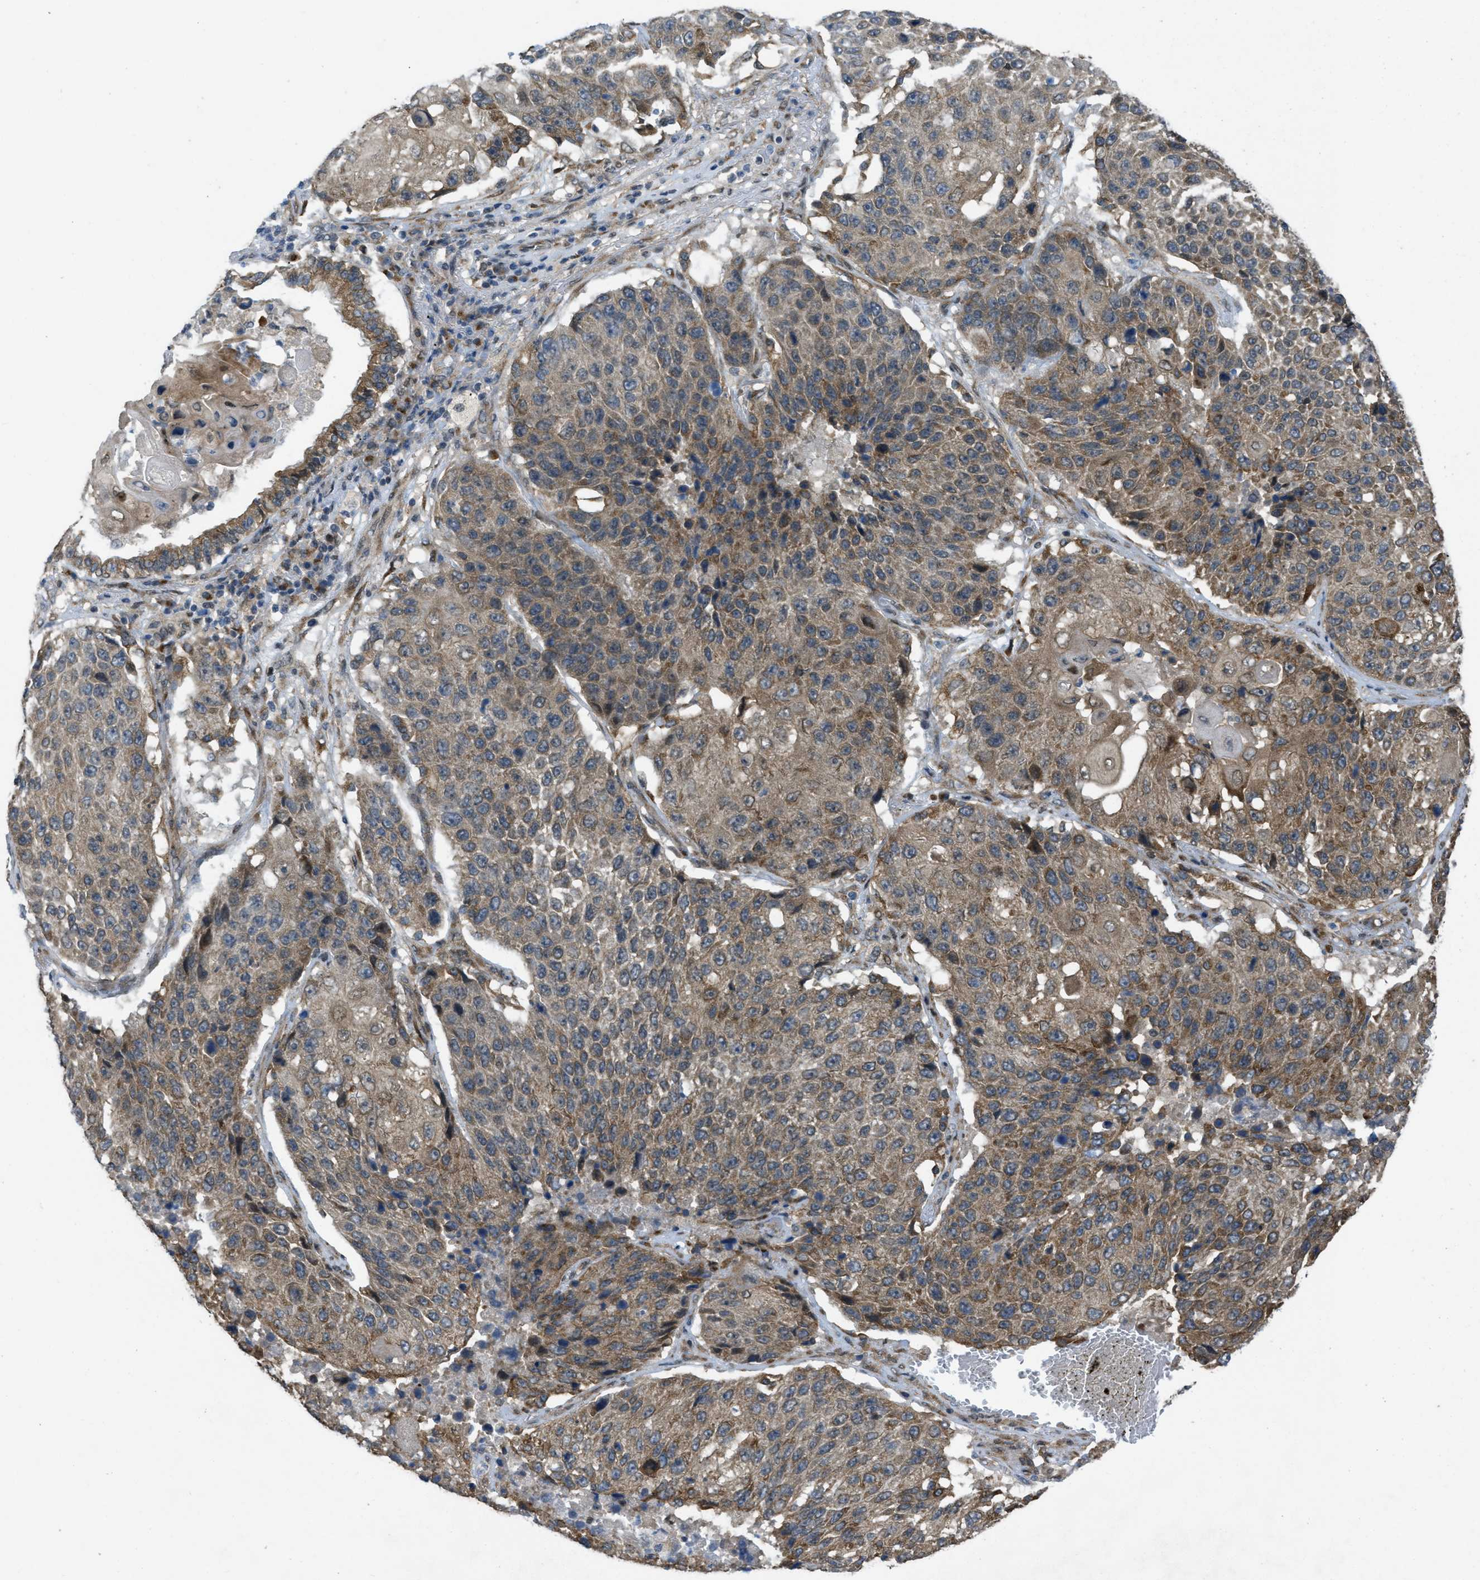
{"staining": {"intensity": "moderate", "quantity": ">75%", "location": "cytoplasmic/membranous"}, "tissue": "lung cancer", "cell_type": "Tumor cells", "image_type": "cancer", "snomed": [{"axis": "morphology", "description": "Squamous cell carcinoma, NOS"}, {"axis": "topography", "description": "Lung"}], "caption": "Human squamous cell carcinoma (lung) stained for a protein (brown) demonstrates moderate cytoplasmic/membranous positive expression in approximately >75% of tumor cells.", "gene": "IFNLR1", "patient": {"sex": "male", "age": 61}}